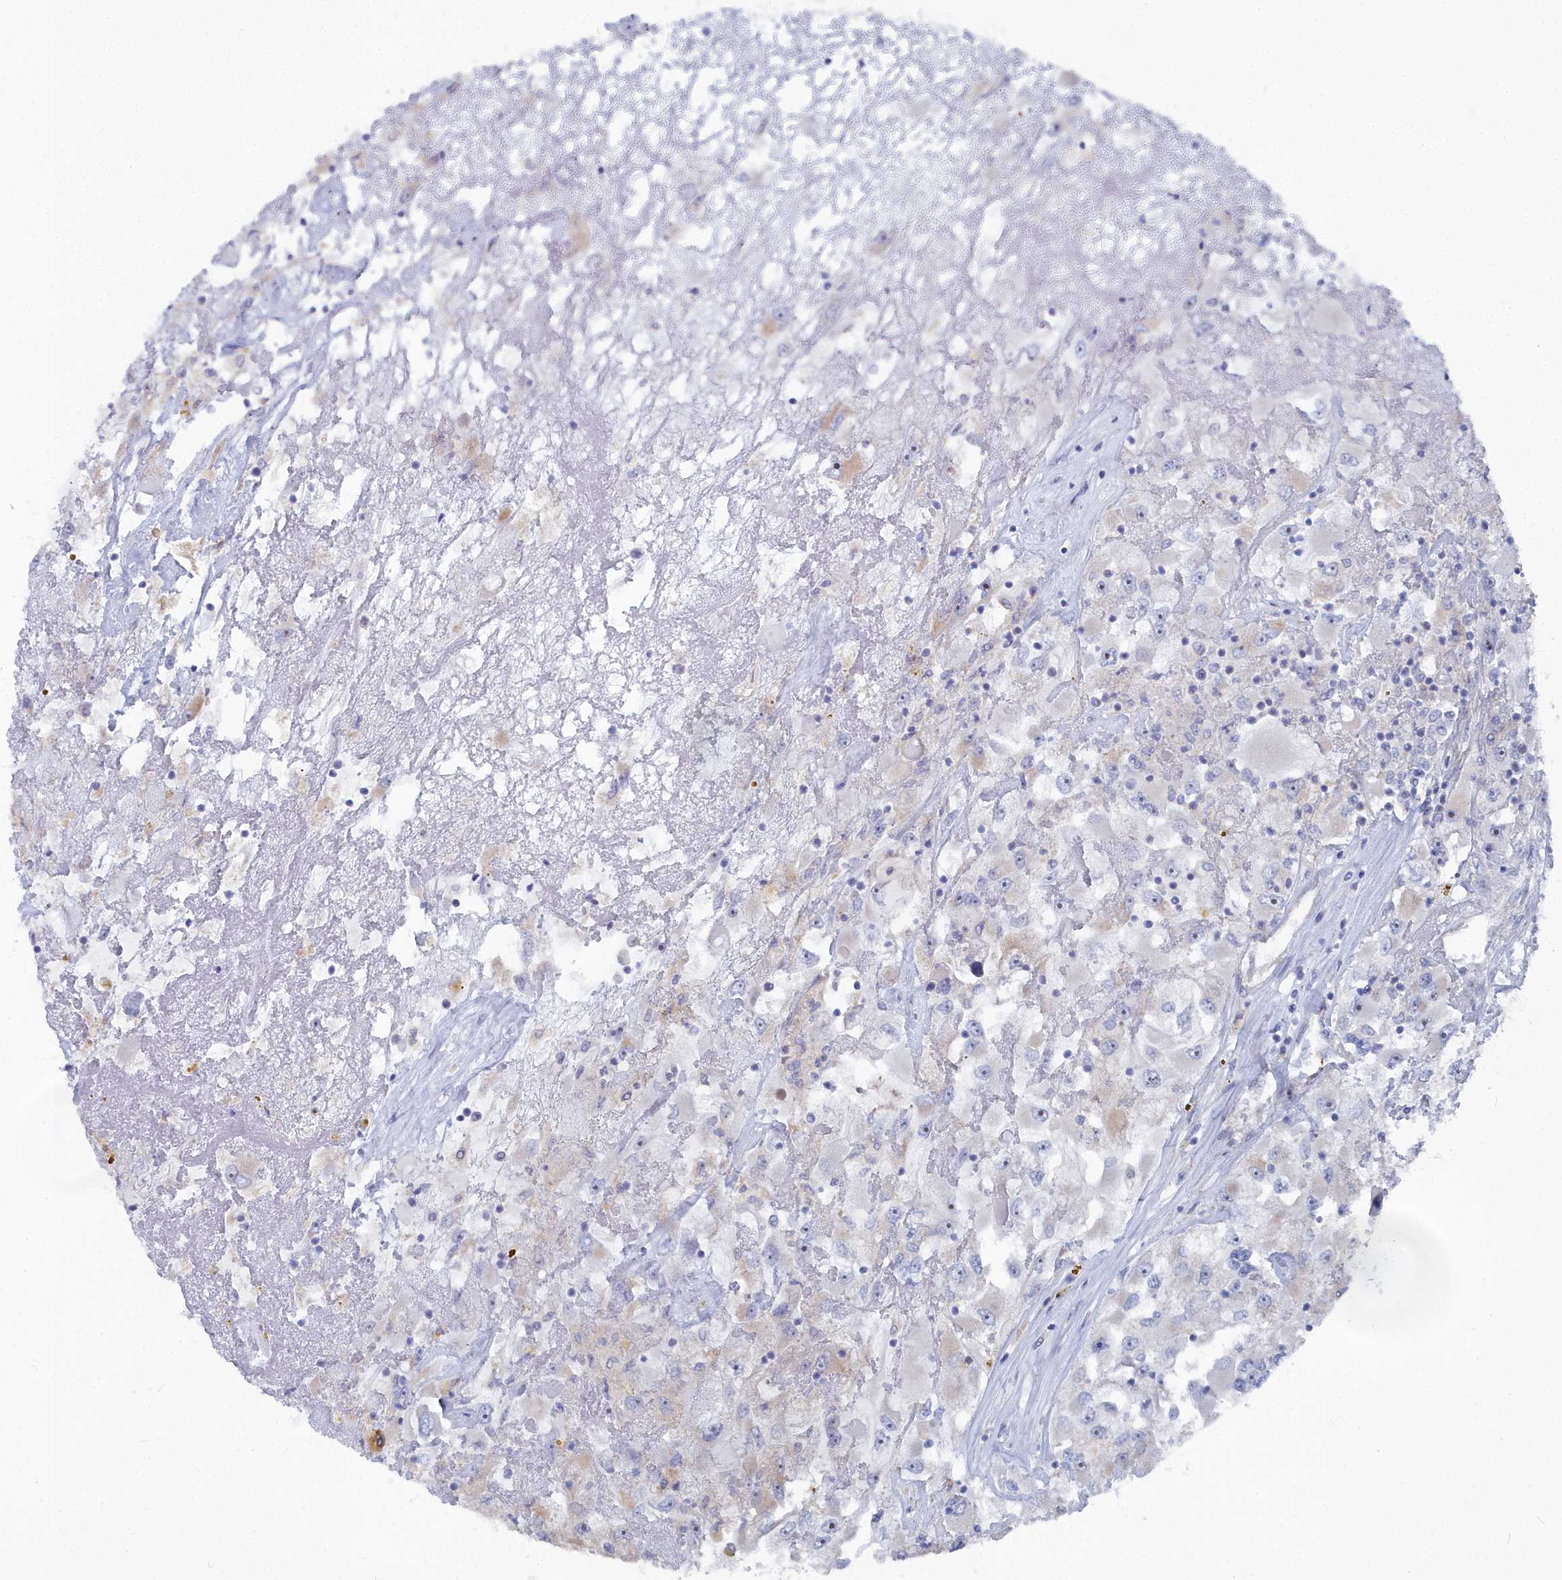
{"staining": {"intensity": "negative", "quantity": "none", "location": "none"}, "tissue": "renal cancer", "cell_type": "Tumor cells", "image_type": "cancer", "snomed": [{"axis": "morphology", "description": "Adenocarcinoma, NOS"}, {"axis": "topography", "description": "Kidney"}], "caption": "High power microscopy image of an immunohistochemistry (IHC) image of renal cancer (adenocarcinoma), revealing no significant expression in tumor cells. The staining was performed using DAB to visualize the protein expression in brown, while the nuclei were stained in blue with hematoxylin (Magnification: 20x).", "gene": "CCDC149", "patient": {"sex": "female", "age": 52}}